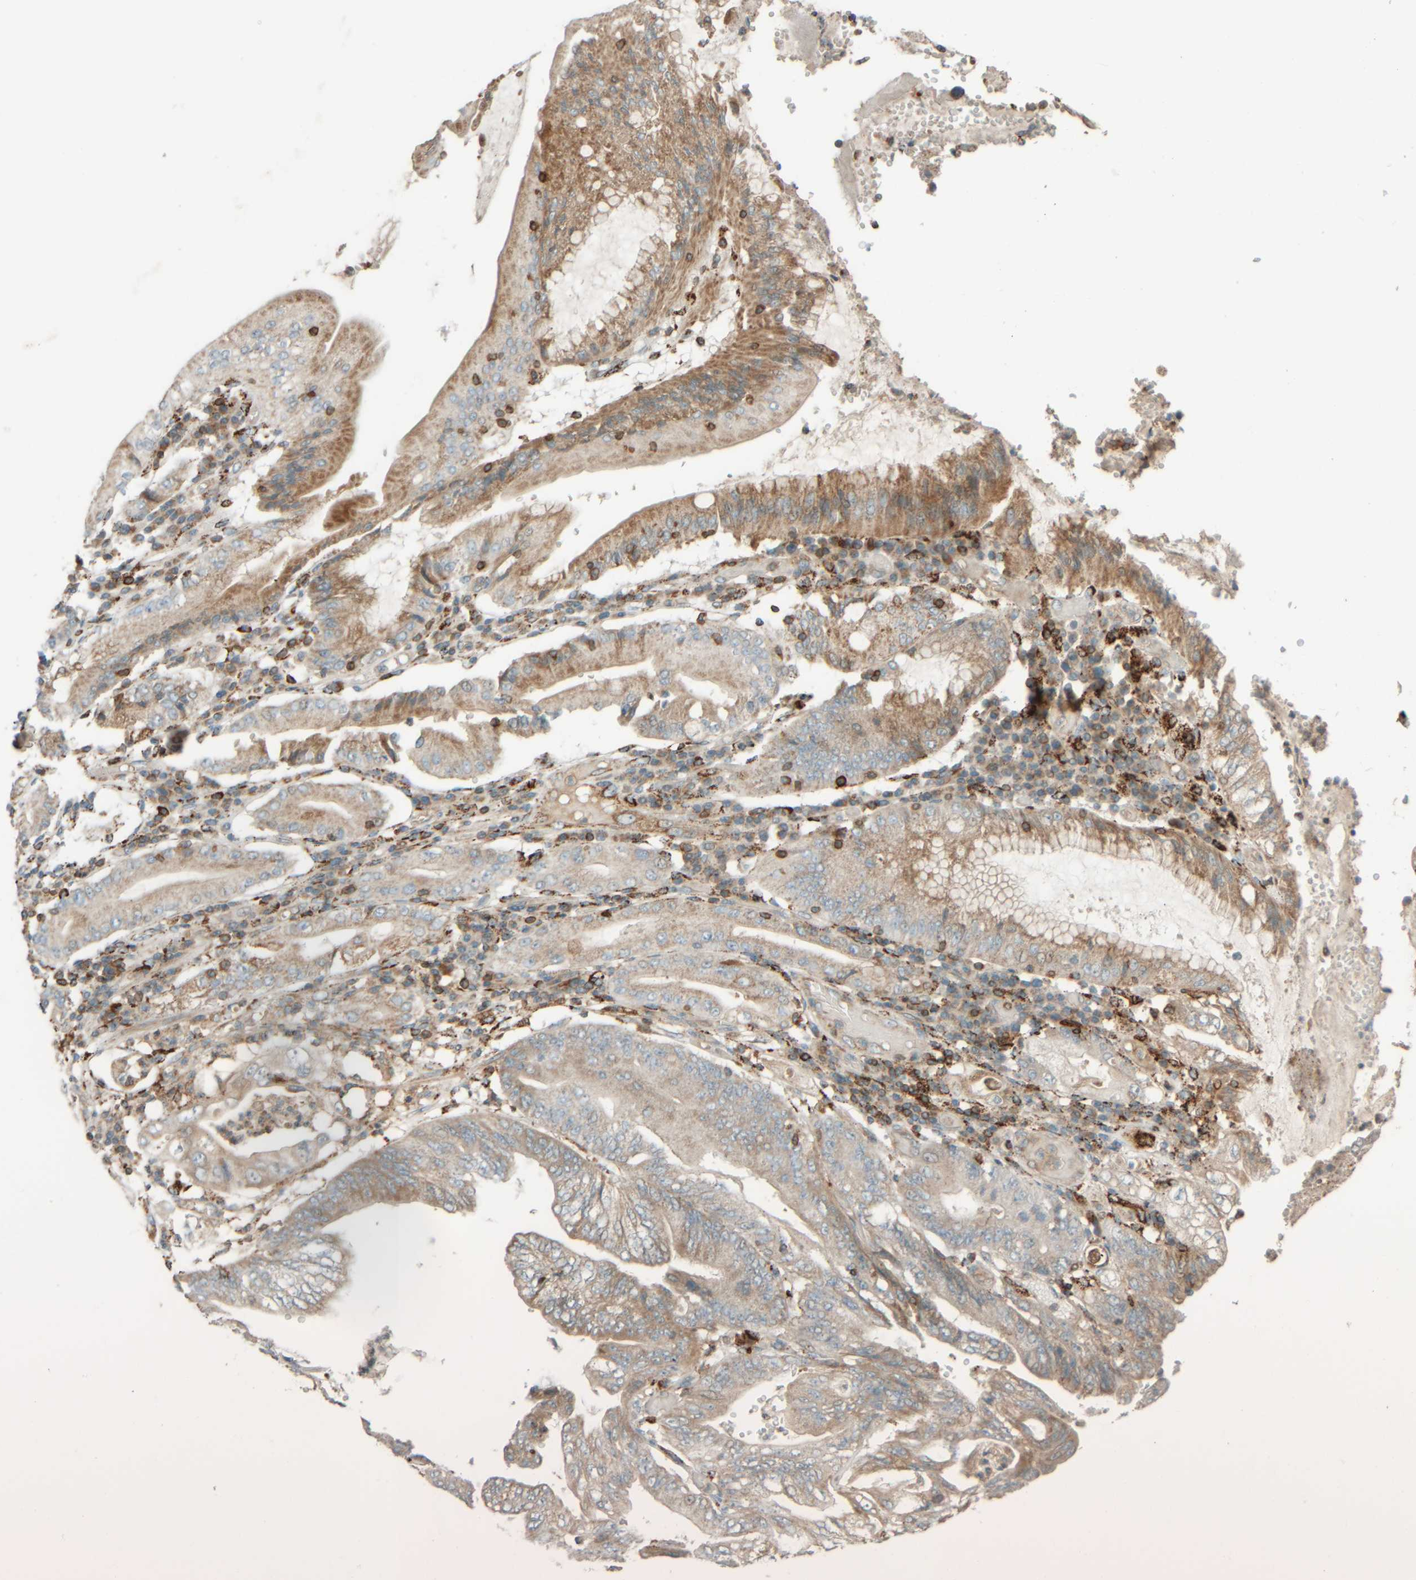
{"staining": {"intensity": "weak", "quantity": ">75%", "location": "cytoplasmic/membranous"}, "tissue": "stomach cancer", "cell_type": "Tumor cells", "image_type": "cancer", "snomed": [{"axis": "morphology", "description": "Adenocarcinoma, NOS"}, {"axis": "topography", "description": "Stomach"}], "caption": "Protein staining reveals weak cytoplasmic/membranous staining in approximately >75% of tumor cells in stomach cancer (adenocarcinoma).", "gene": "SPAG5", "patient": {"sex": "female", "age": 73}}